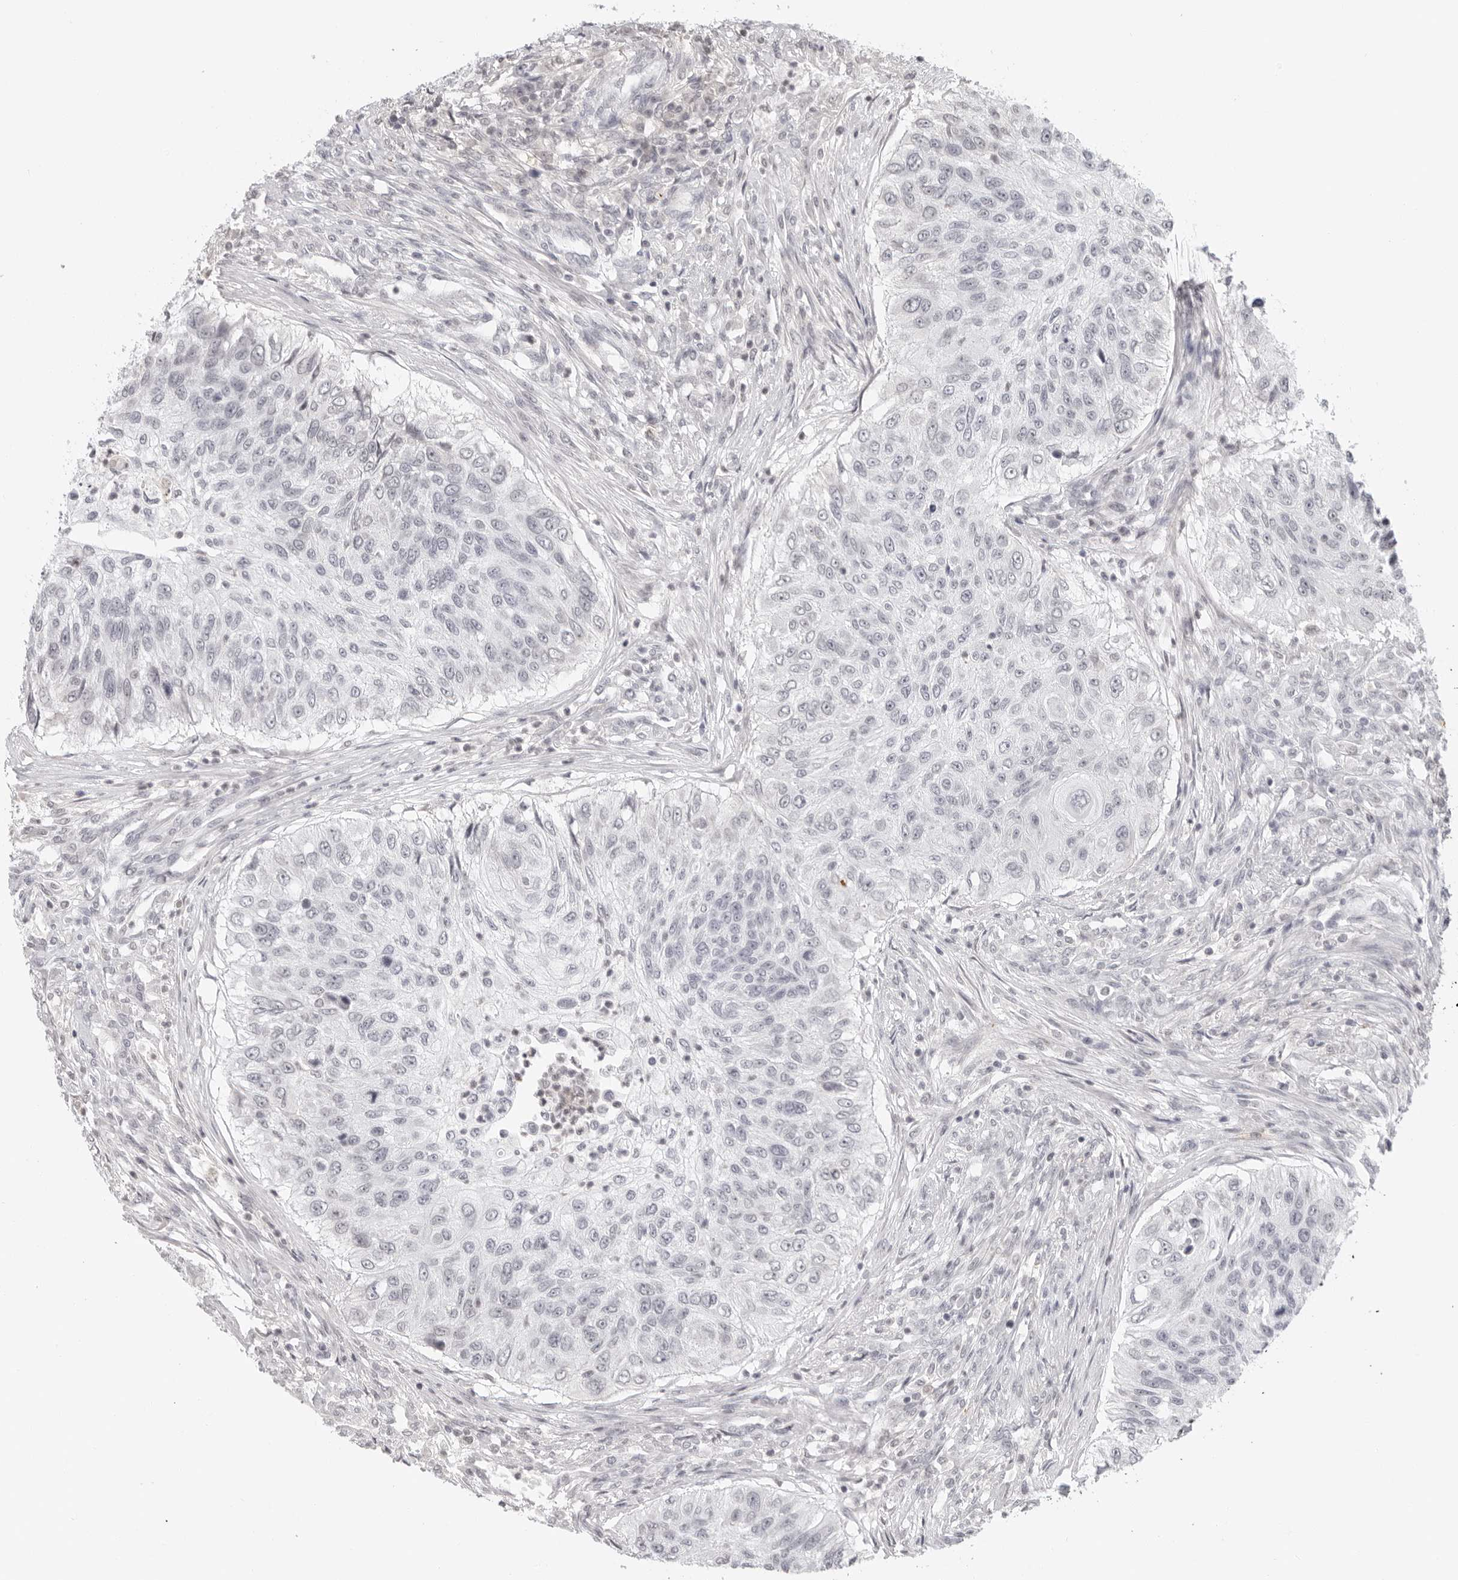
{"staining": {"intensity": "negative", "quantity": "none", "location": "none"}, "tissue": "urothelial cancer", "cell_type": "Tumor cells", "image_type": "cancer", "snomed": [{"axis": "morphology", "description": "Urothelial carcinoma, High grade"}, {"axis": "topography", "description": "Urinary bladder"}], "caption": "An IHC photomicrograph of urothelial cancer is shown. There is no staining in tumor cells of urothelial cancer.", "gene": "MSH6", "patient": {"sex": "female", "age": 60}}